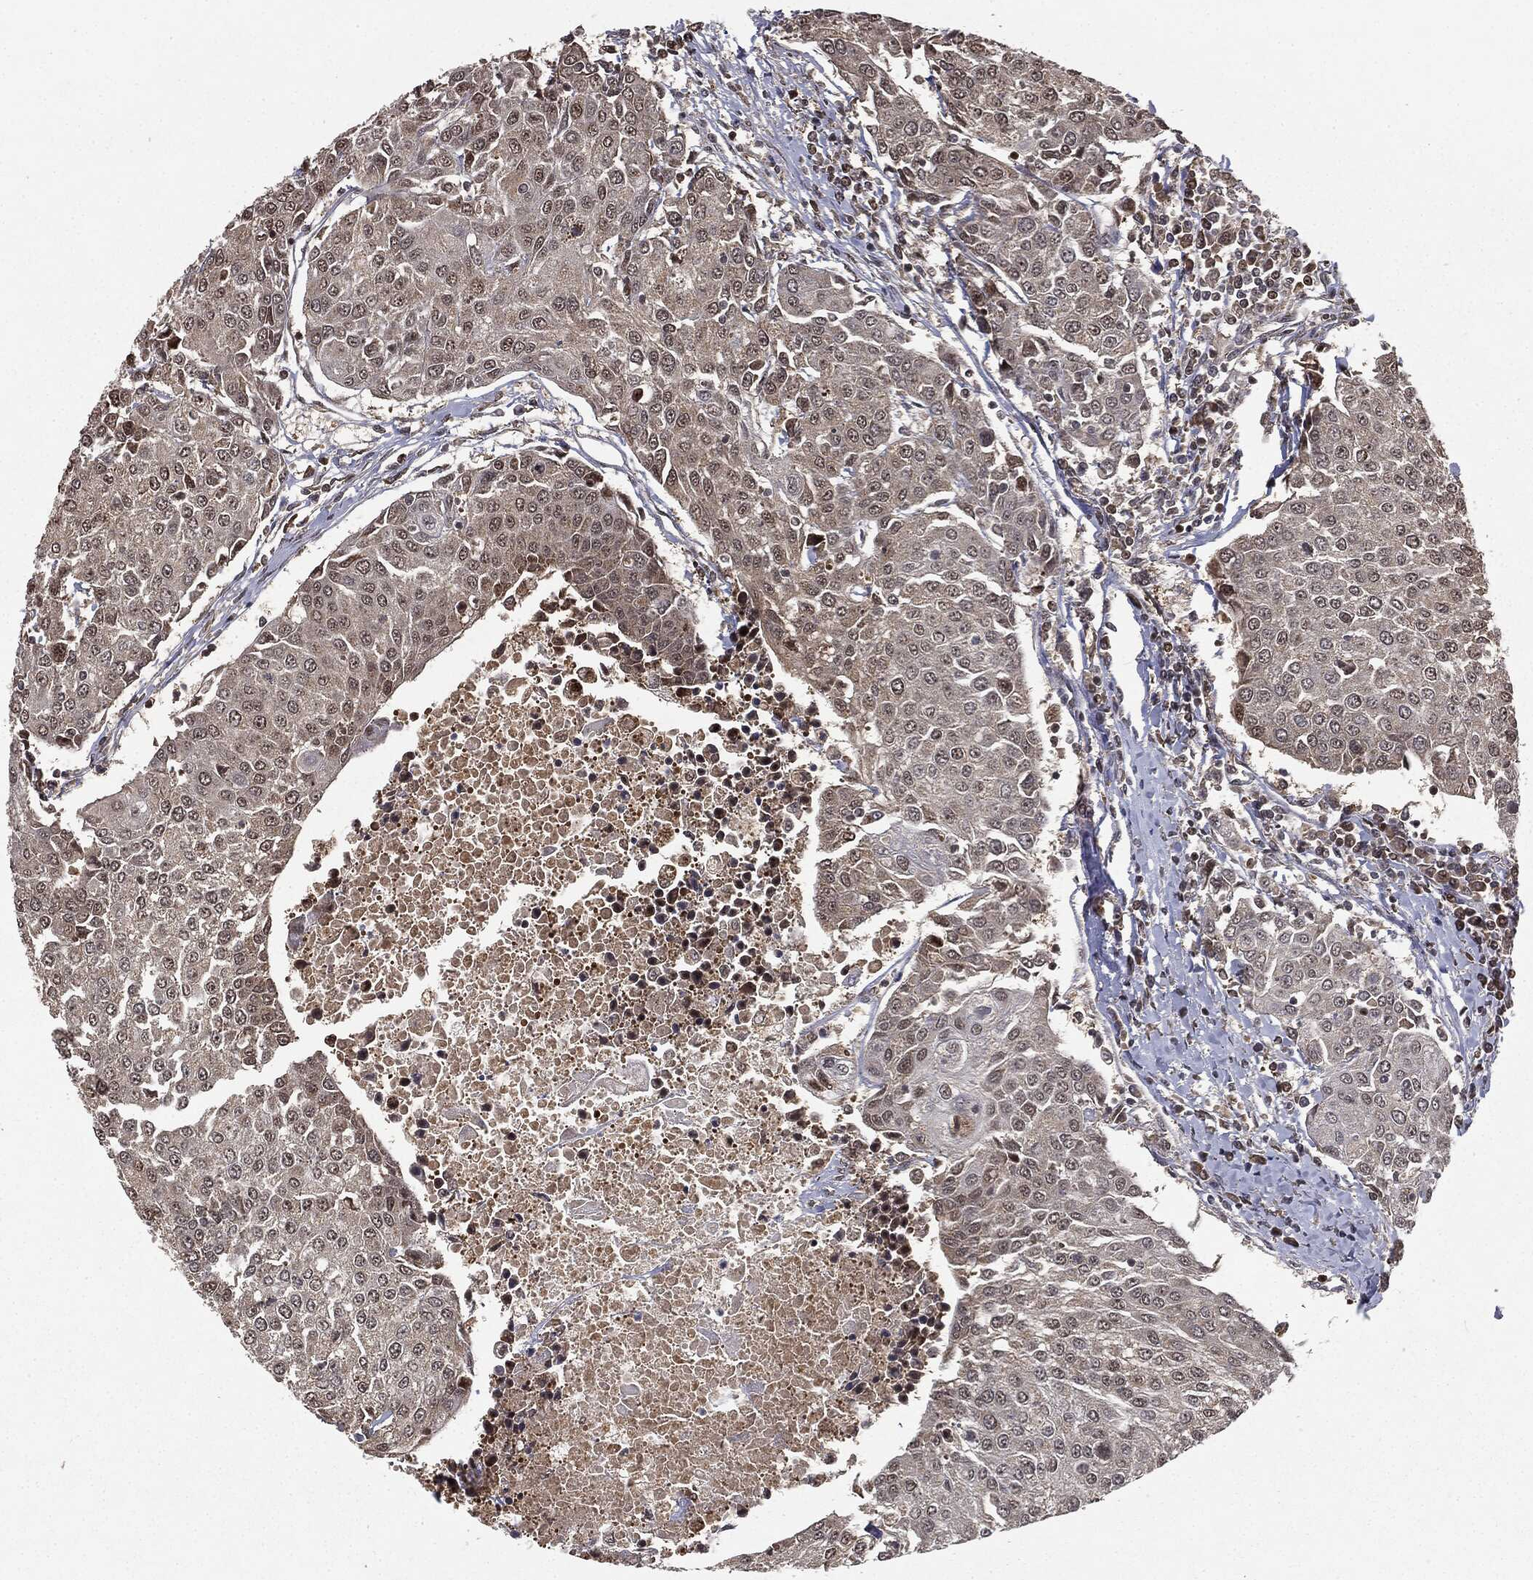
{"staining": {"intensity": "weak", "quantity": "<25%", "location": "cytoplasmic/membranous,nuclear"}, "tissue": "urothelial cancer", "cell_type": "Tumor cells", "image_type": "cancer", "snomed": [{"axis": "morphology", "description": "Urothelial carcinoma, High grade"}, {"axis": "topography", "description": "Urinary bladder"}], "caption": "Tumor cells show no significant positivity in high-grade urothelial carcinoma.", "gene": "ZNHIT6", "patient": {"sex": "female", "age": 85}}